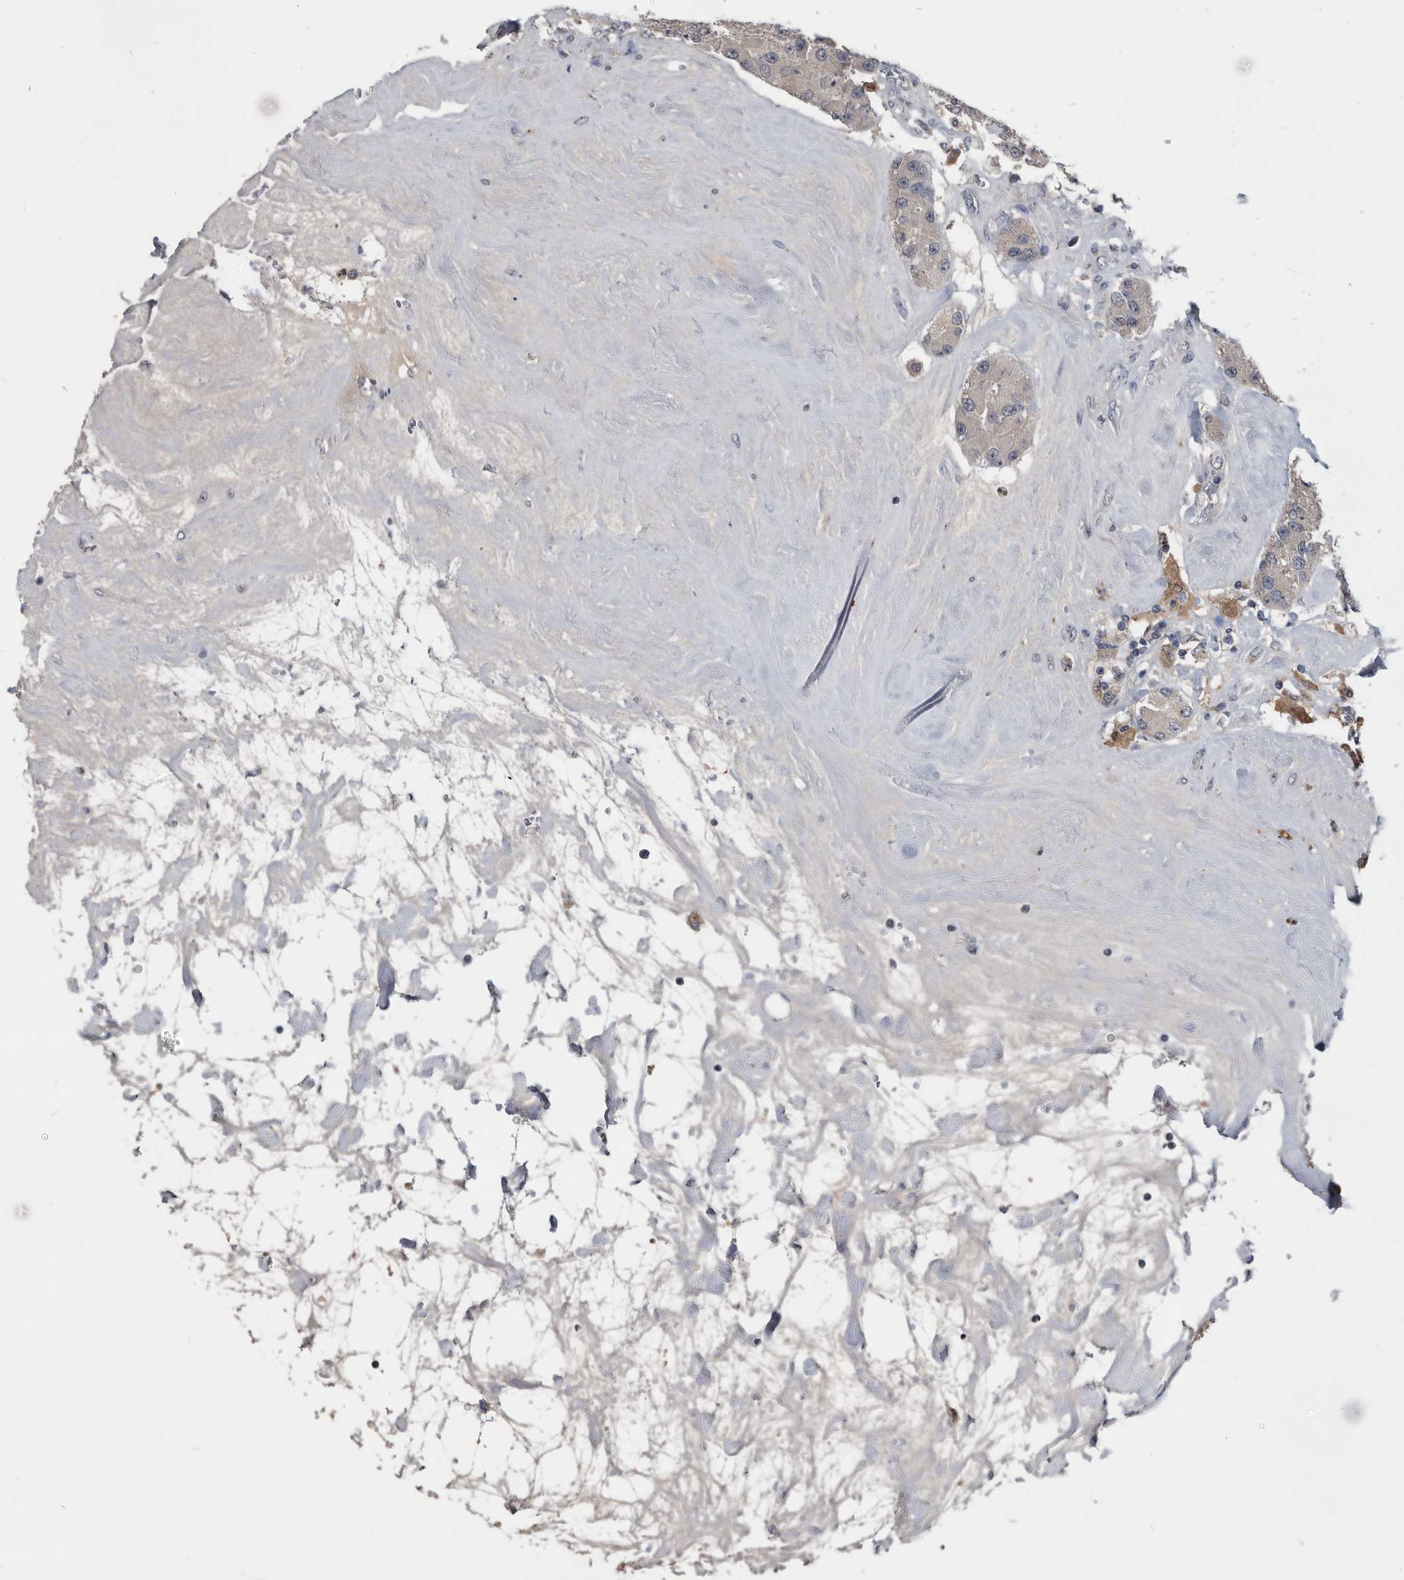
{"staining": {"intensity": "negative", "quantity": "none", "location": "none"}, "tissue": "carcinoid", "cell_type": "Tumor cells", "image_type": "cancer", "snomed": [{"axis": "morphology", "description": "Carcinoid, malignant, NOS"}, {"axis": "topography", "description": "Pancreas"}], "caption": "IHC of carcinoid (malignant) shows no staining in tumor cells.", "gene": "PDXK", "patient": {"sex": "male", "age": 41}}